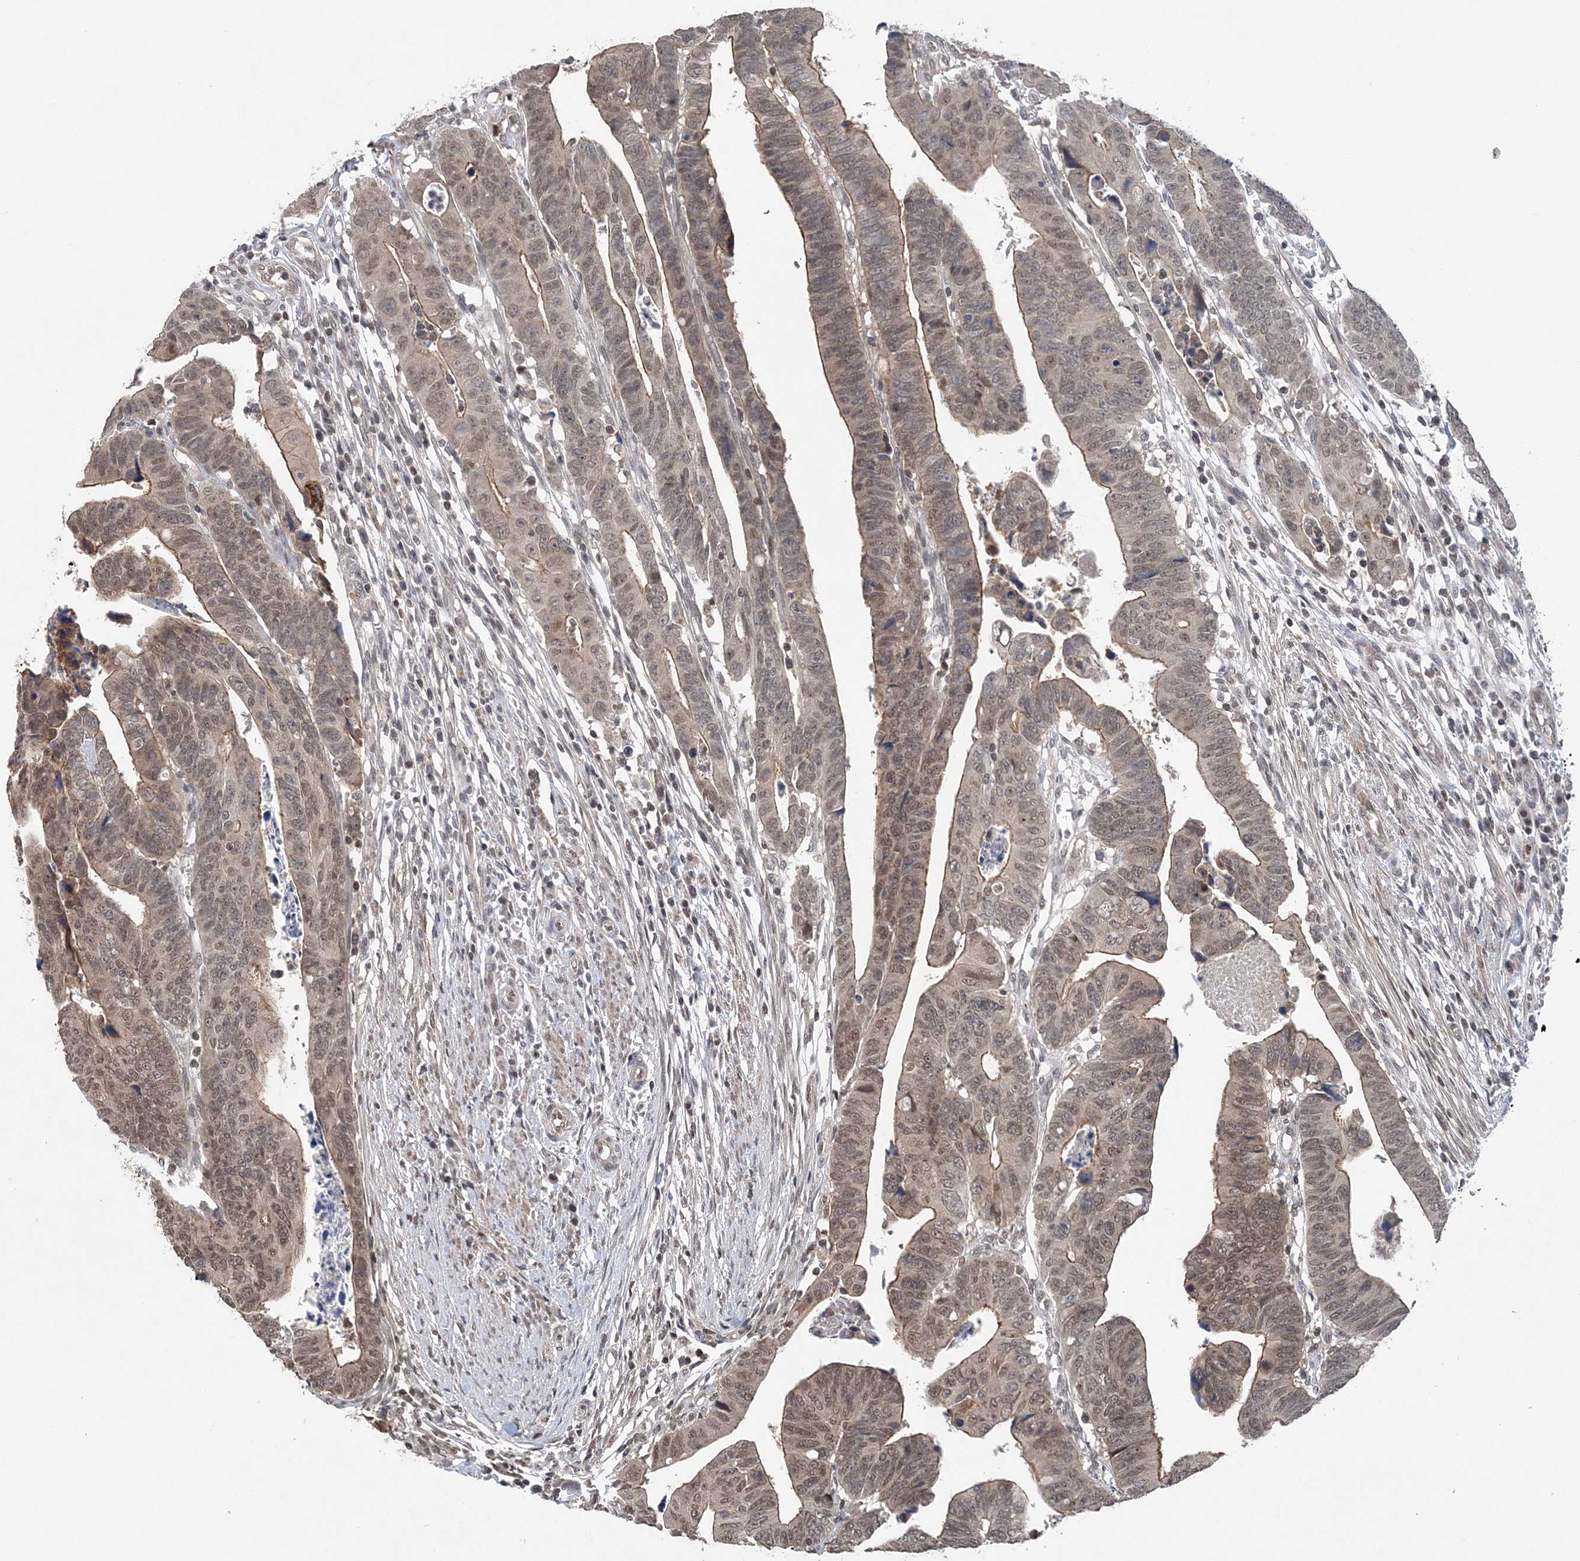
{"staining": {"intensity": "moderate", "quantity": ">75%", "location": "cytoplasmic/membranous,nuclear"}, "tissue": "colorectal cancer", "cell_type": "Tumor cells", "image_type": "cancer", "snomed": [{"axis": "morphology", "description": "Adenocarcinoma, NOS"}, {"axis": "topography", "description": "Rectum"}], "caption": "About >75% of tumor cells in human adenocarcinoma (colorectal) exhibit moderate cytoplasmic/membranous and nuclear protein expression as visualized by brown immunohistochemical staining.", "gene": "CCDC152", "patient": {"sex": "female", "age": 65}}